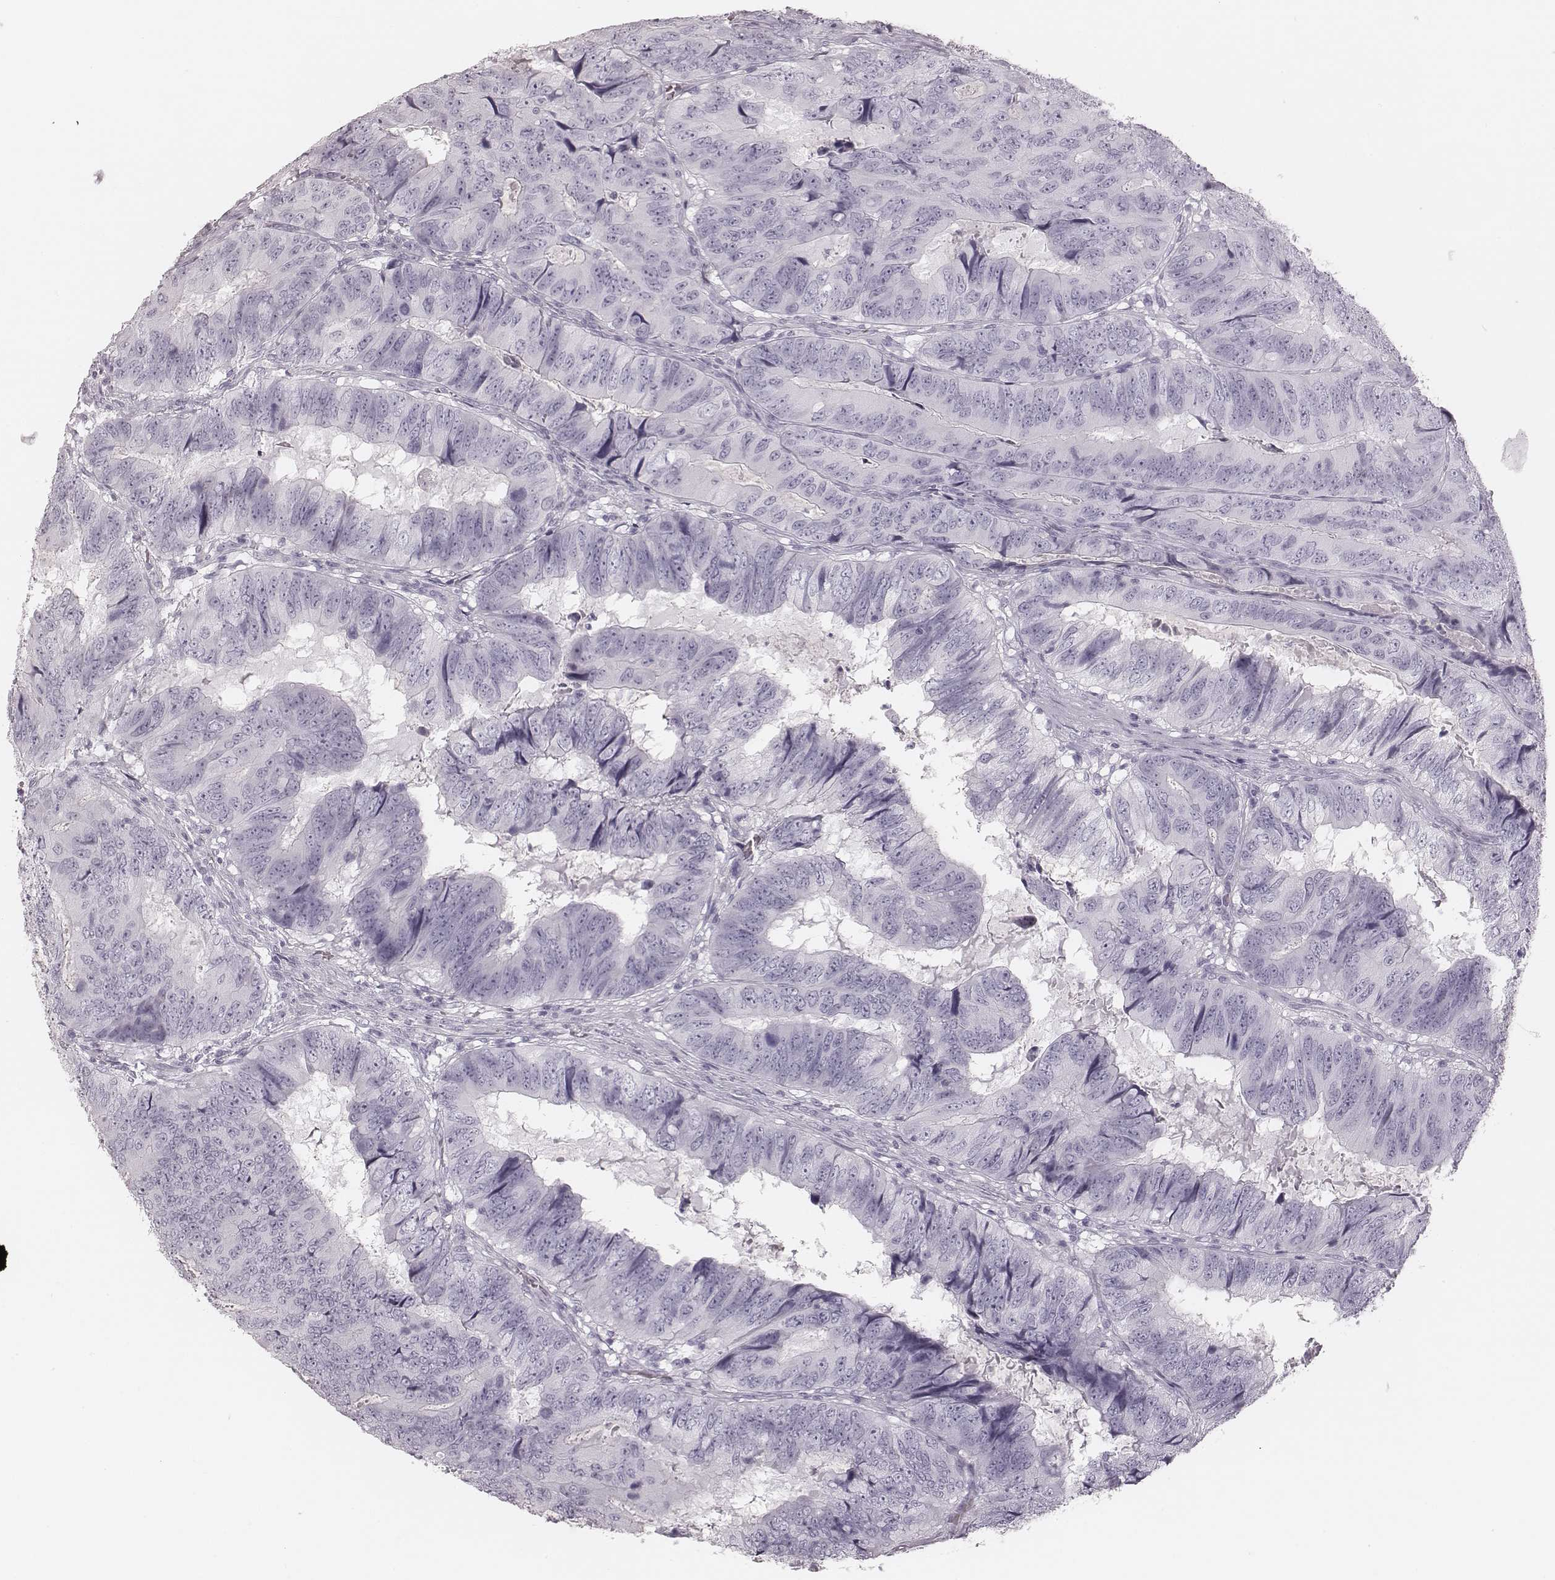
{"staining": {"intensity": "negative", "quantity": "none", "location": "none"}, "tissue": "colorectal cancer", "cell_type": "Tumor cells", "image_type": "cancer", "snomed": [{"axis": "morphology", "description": "Adenocarcinoma, NOS"}, {"axis": "topography", "description": "Colon"}], "caption": "An IHC image of colorectal cancer is shown. There is no staining in tumor cells of colorectal cancer. The staining is performed using DAB (3,3'-diaminobenzidine) brown chromogen with nuclei counter-stained in using hematoxylin.", "gene": "MSX1", "patient": {"sex": "male", "age": 79}}